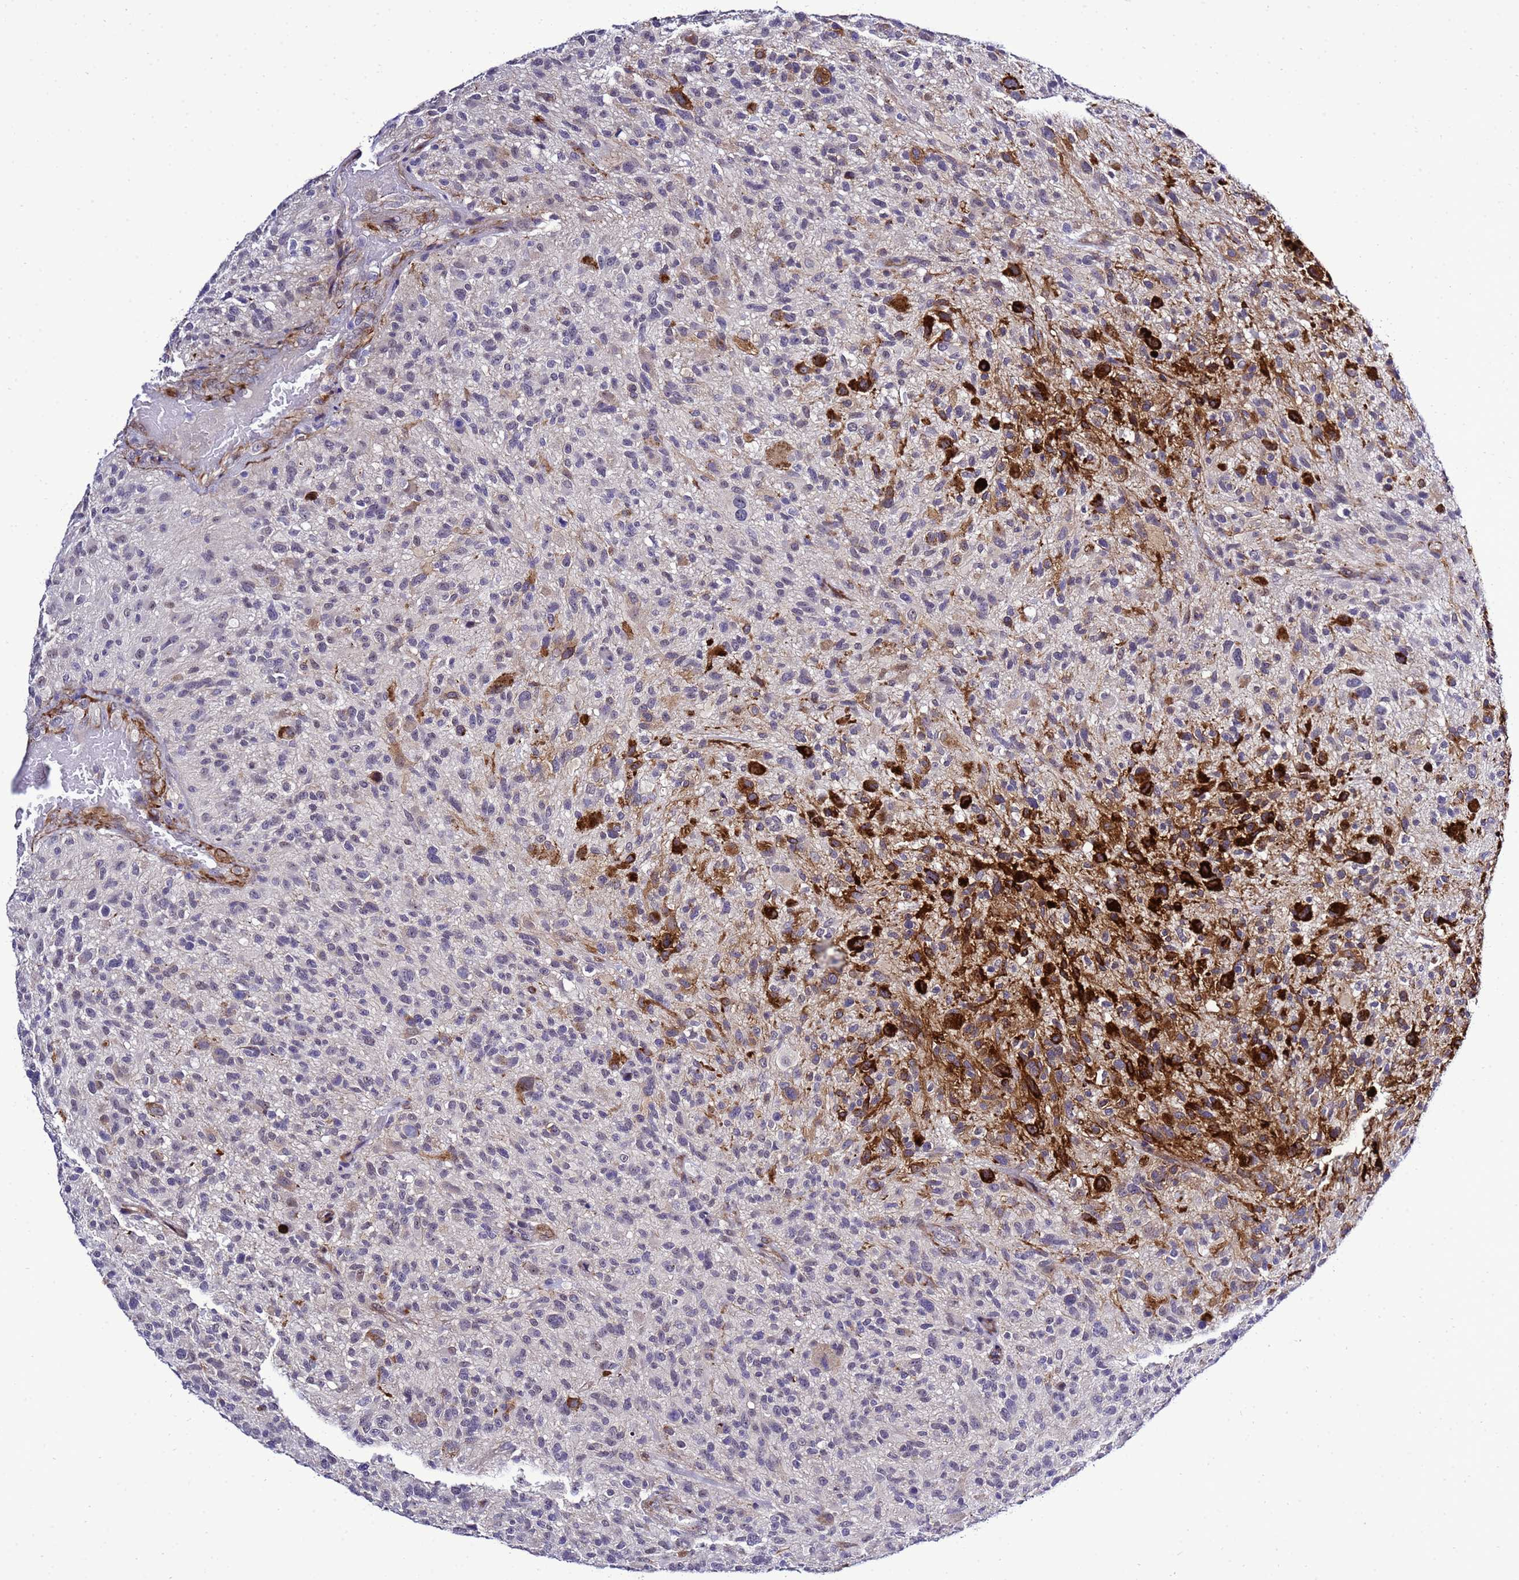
{"staining": {"intensity": "negative", "quantity": "none", "location": "none"}, "tissue": "glioma", "cell_type": "Tumor cells", "image_type": "cancer", "snomed": [{"axis": "morphology", "description": "Glioma, malignant, High grade"}, {"axis": "topography", "description": "Brain"}], "caption": "This is an immunohistochemistry micrograph of glioma. There is no expression in tumor cells.", "gene": "GZF1", "patient": {"sex": "male", "age": 47}}